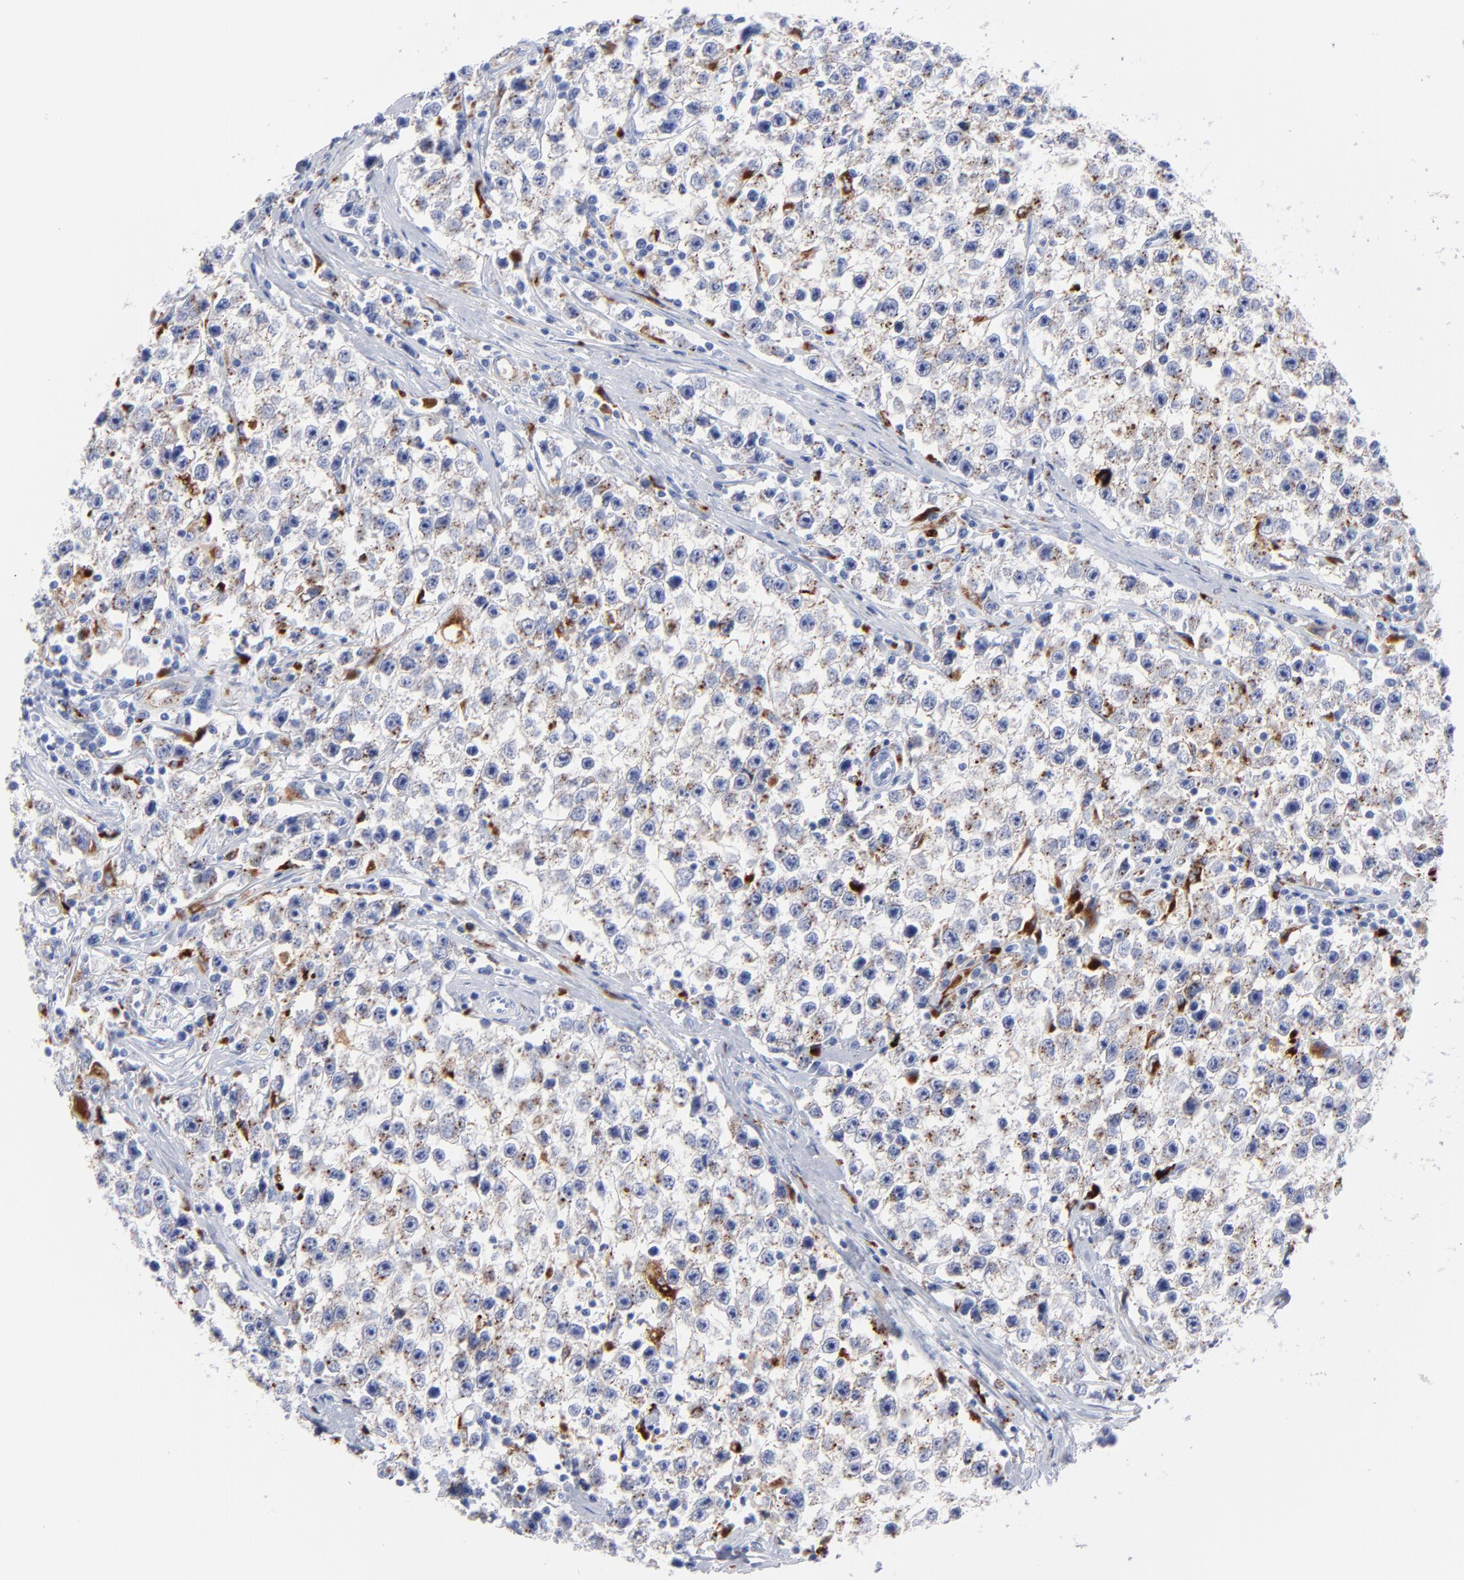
{"staining": {"intensity": "moderate", "quantity": "25%-75%", "location": "cytoplasmic/membranous"}, "tissue": "testis cancer", "cell_type": "Tumor cells", "image_type": "cancer", "snomed": [{"axis": "morphology", "description": "Seminoma, NOS"}, {"axis": "topography", "description": "Testis"}], "caption": "Testis cancer stained for a protein (brown) demonstrates moderate cytoplasmic/membranous positive staining in about 25%-75% of tumor cells.", "gene": "CPVL", "patient": {"sex": "male", "age": 35}}